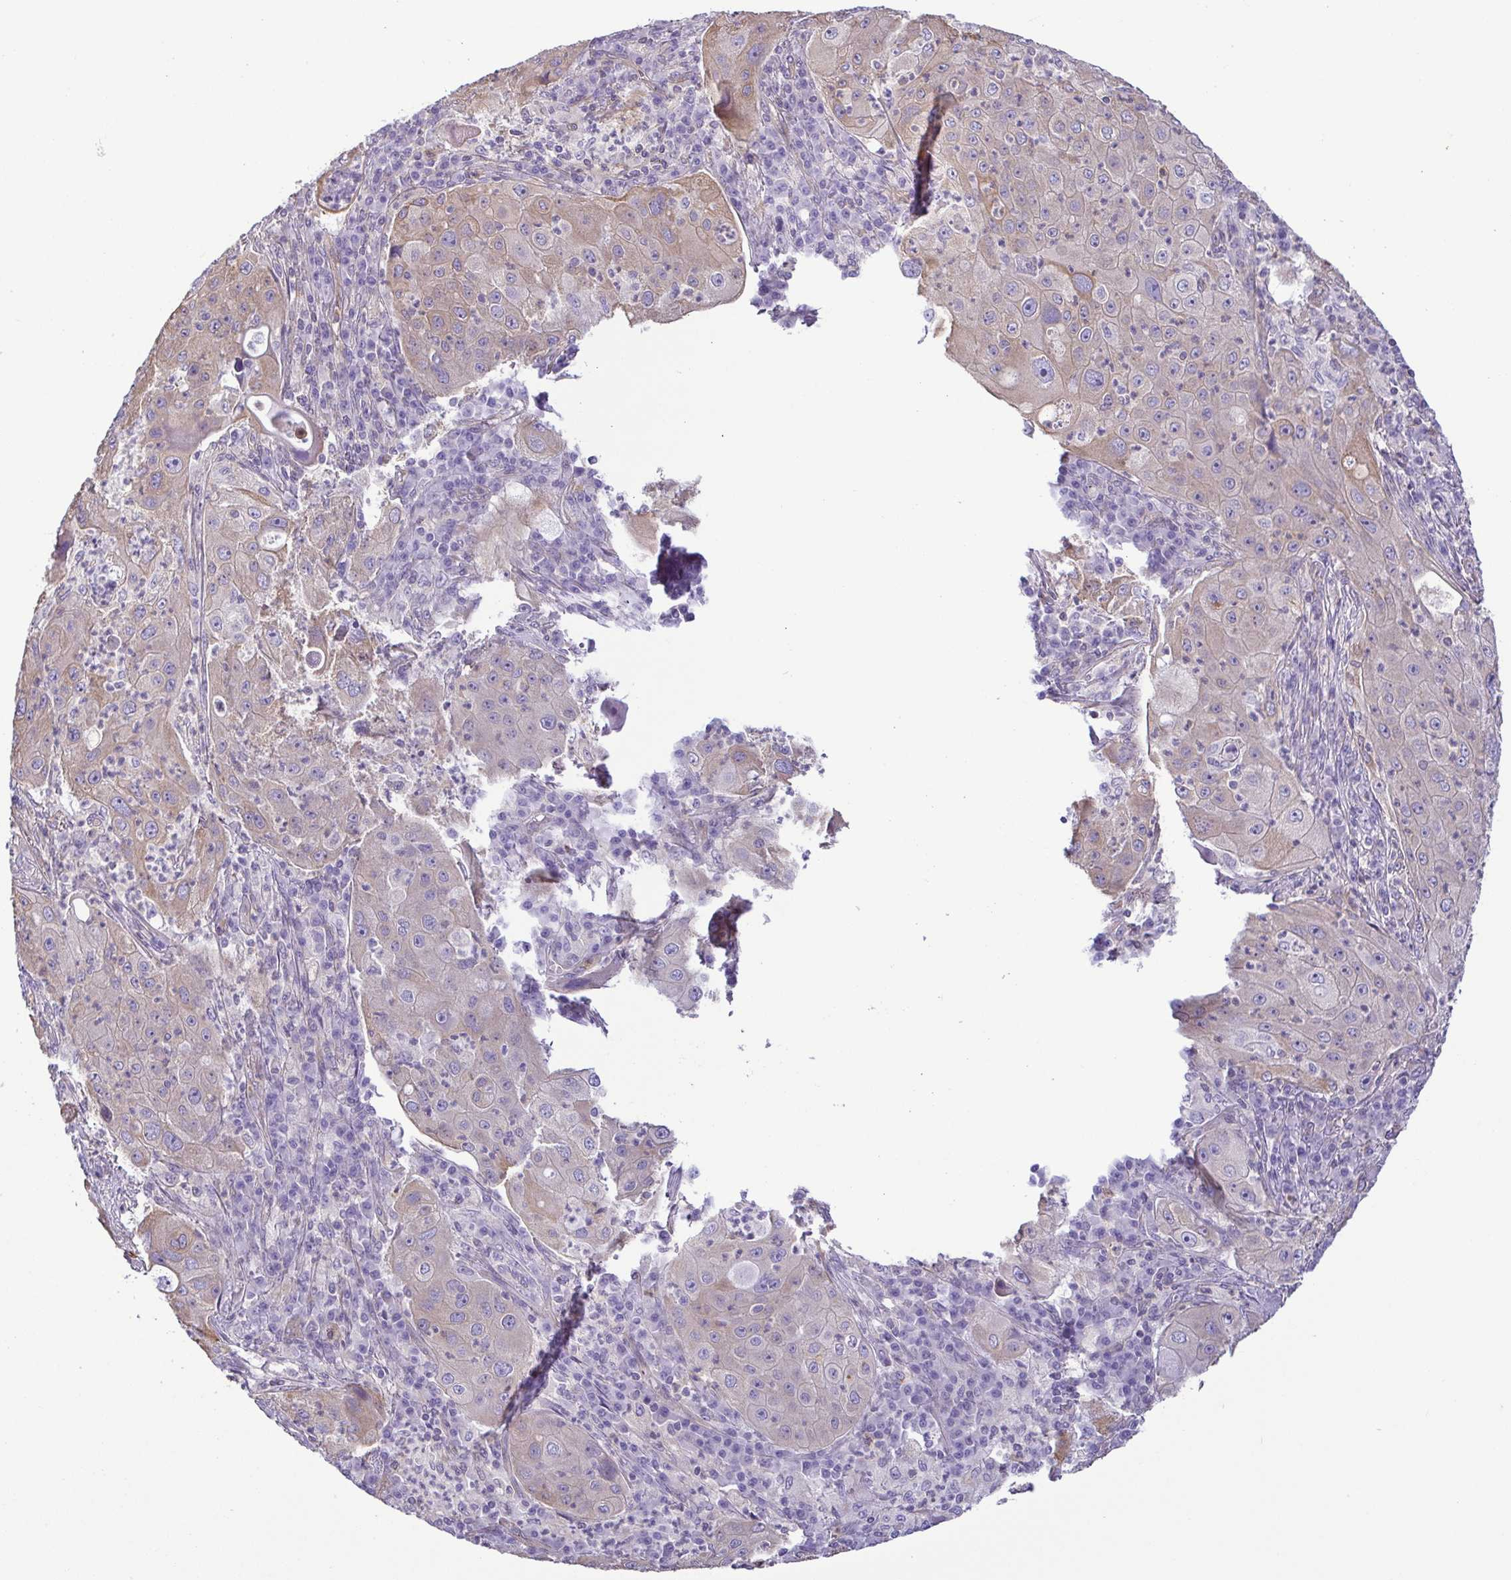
{"staining": {"intensity": "weak", "quantity": "25%-75%", "location": "cytoplasmic/membranous"}, "tissue": "lung cancer", "cell_type": "Tumor cells", "image_type": "cancer", "snomed": [{"axis": "morphology", "description": "Squamous cell carcinoma, NOS"}, {"axis": "topography", "description": "Lung"}], "caption": "The photomicrograph shows staining of lung squamous cell carcinoma, revealing weak cytoplasmic/membranous protein staining (brown color) within tumor cells.", "gene": "MYL10", "patient": {"sex": "female", "age": 59}}